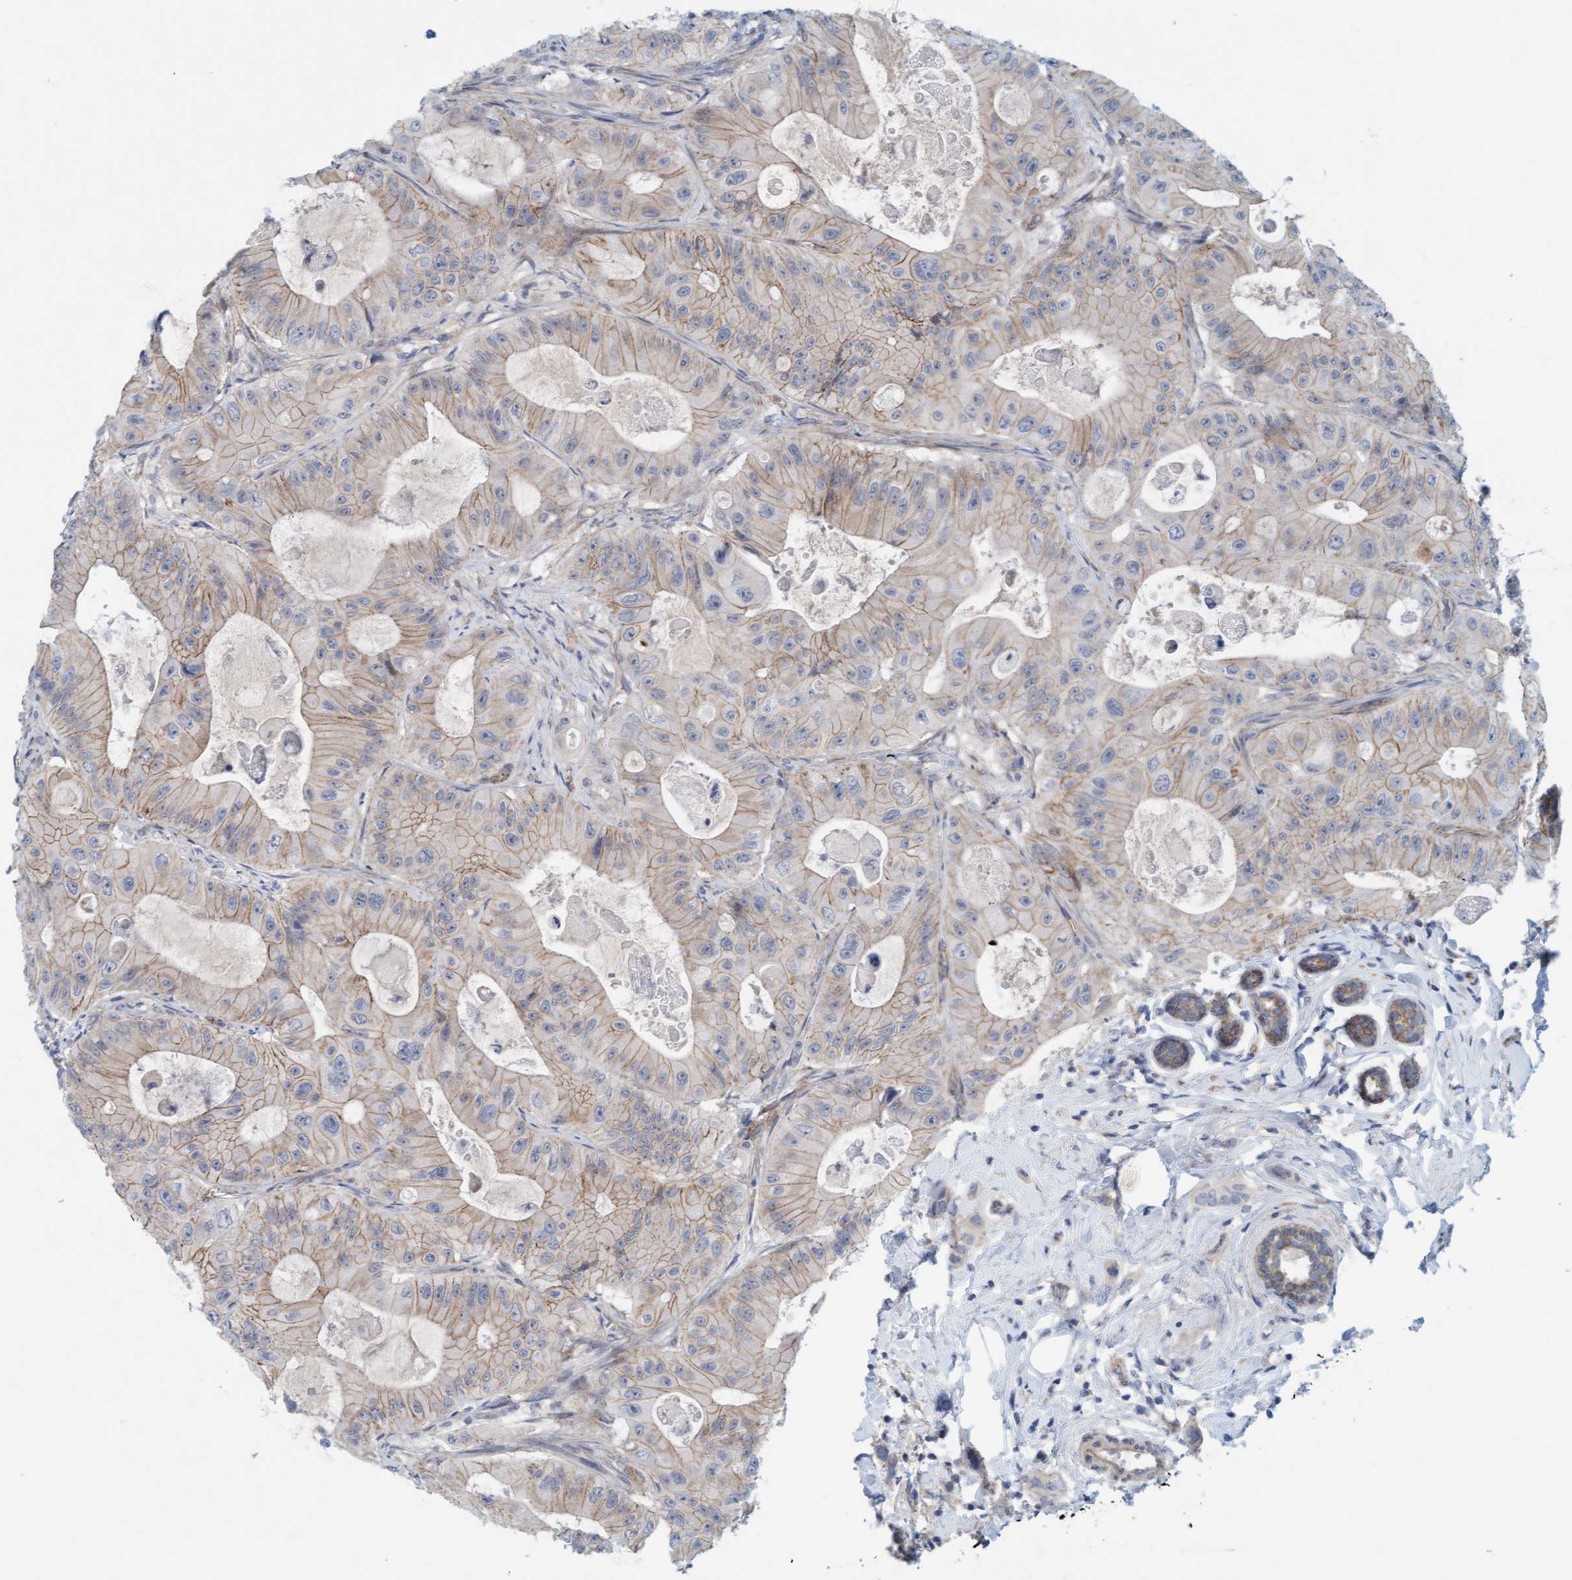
{"staining": {"intensity": "weak", "quantity": "25%-75%", "location": "cytoplasmic/membranous"}, "tissue": "colorectal cancer", "cell_type": "Tumor cells", "image_type": "cancer", "snomed": [{"axis": "morphology", "description": "Adenocarcinoma, NOS"}, {"axis": "topography", "description": "Colon"}], "caption": "Immunohistochemistry (IHC) staining of colorectal cancer (adenocarcinoma), which shows low levels of weak cytoplasmic/membranous expression in about 25%-75% of tumor cells indicating weak cytoplasmic/membranous protein positivity. The staining was performed using DAB (brown) for protein detection and nuclei were counterstained in hematoxylin (blue).", "gene": "KRBA2", "patient": {"sex": "female", "age": 46}}